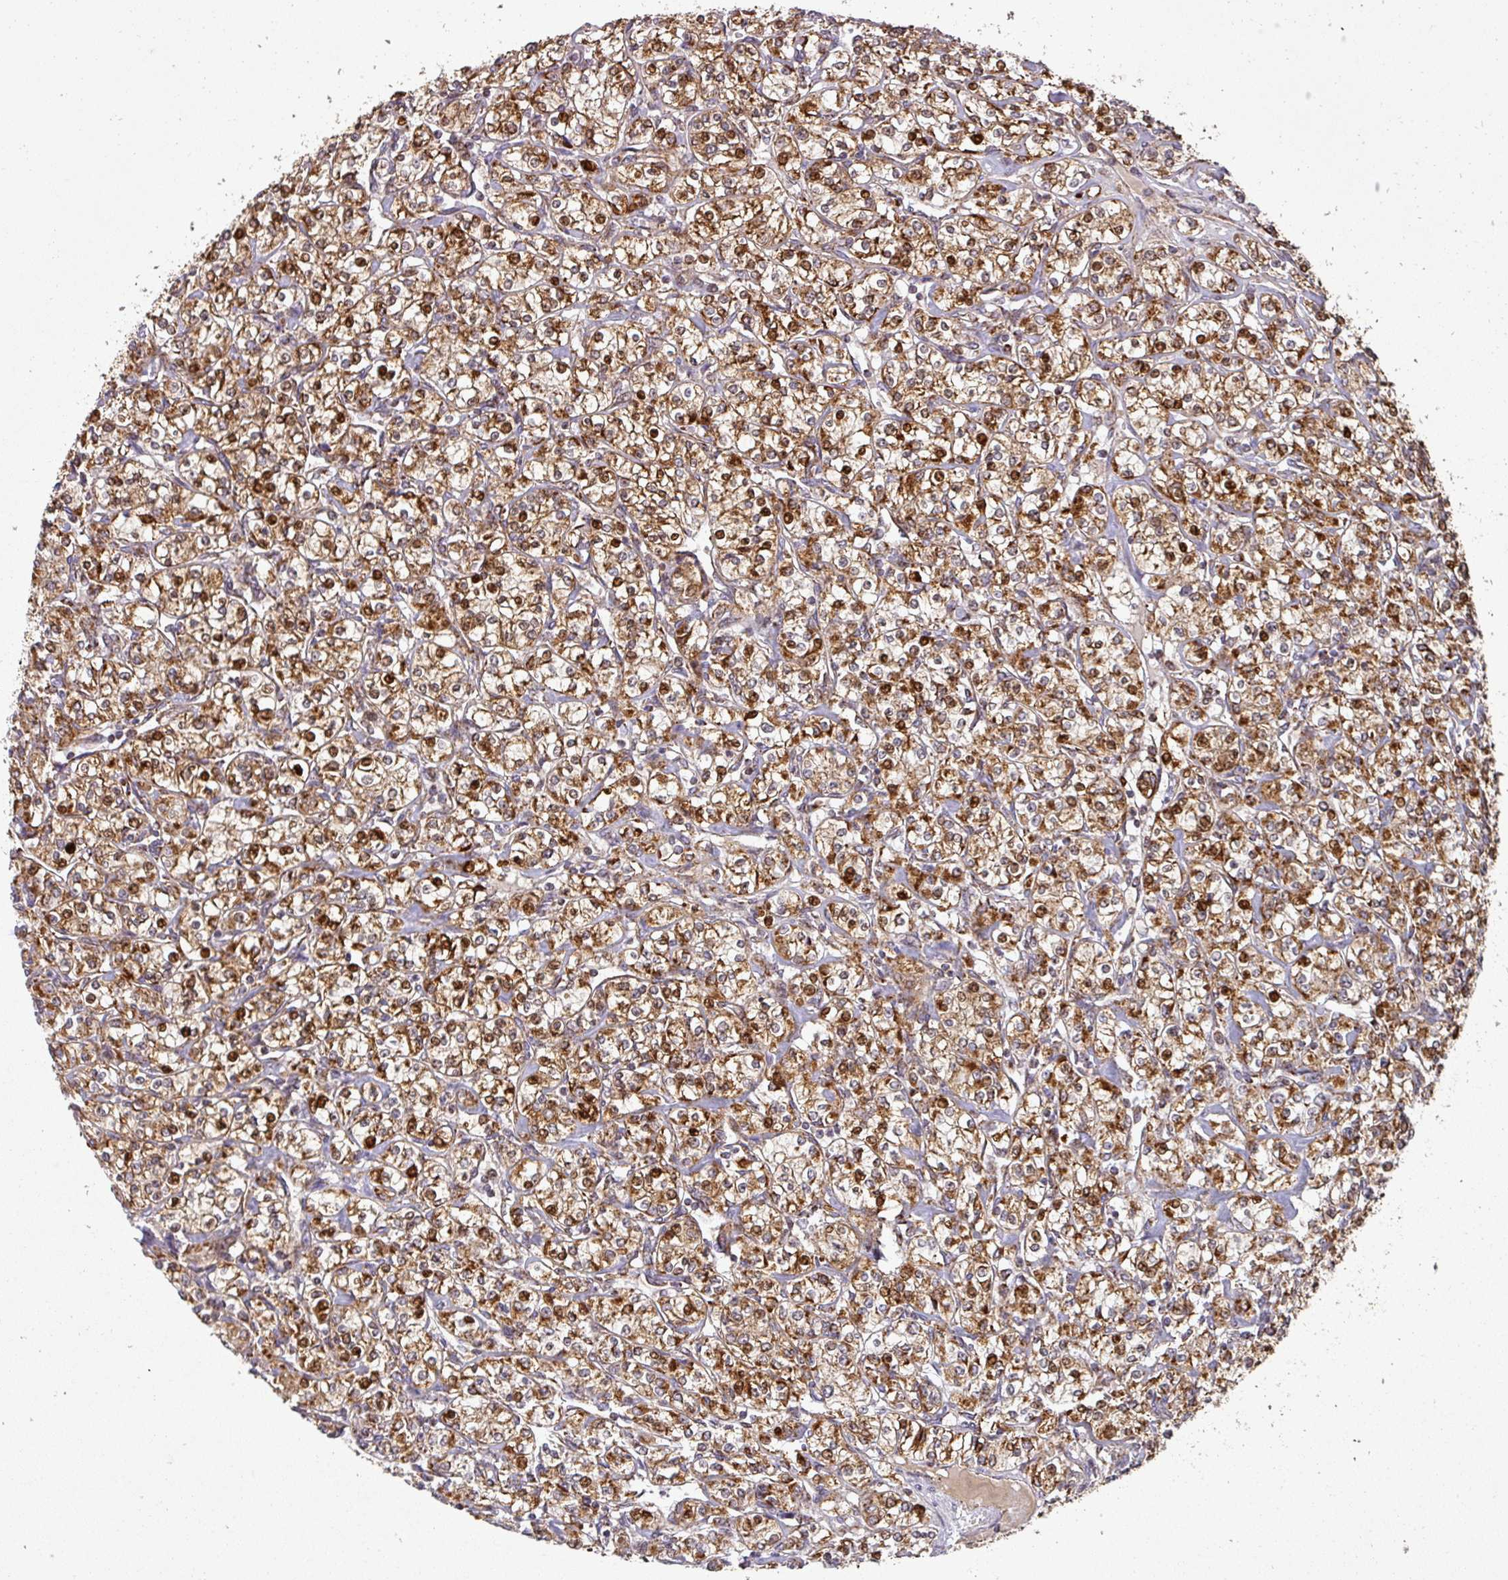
{"staining": {"intensity": "strong", "quantity": ">75%", "location": "cytoplasmic/membranous"}, "tissue": "renal cancer", "cell_type": "Tumor cells", "image_type": "cancer", "snomed": [{"axis": "morphology", "description": "Adenocarcinoma, NOS"}, {"axis": "topography", "description": "Kidney"}], "caption": "Brown immunohistochemical staining in renal cancer shows strong cytoplasmic/membranous staining in about >75% of tumor cells. (brown staining indicates protein expression, while blue staining denotes nuclei).", "gene": "GPD2", "patient": {"sex": "male", "age": 77}}